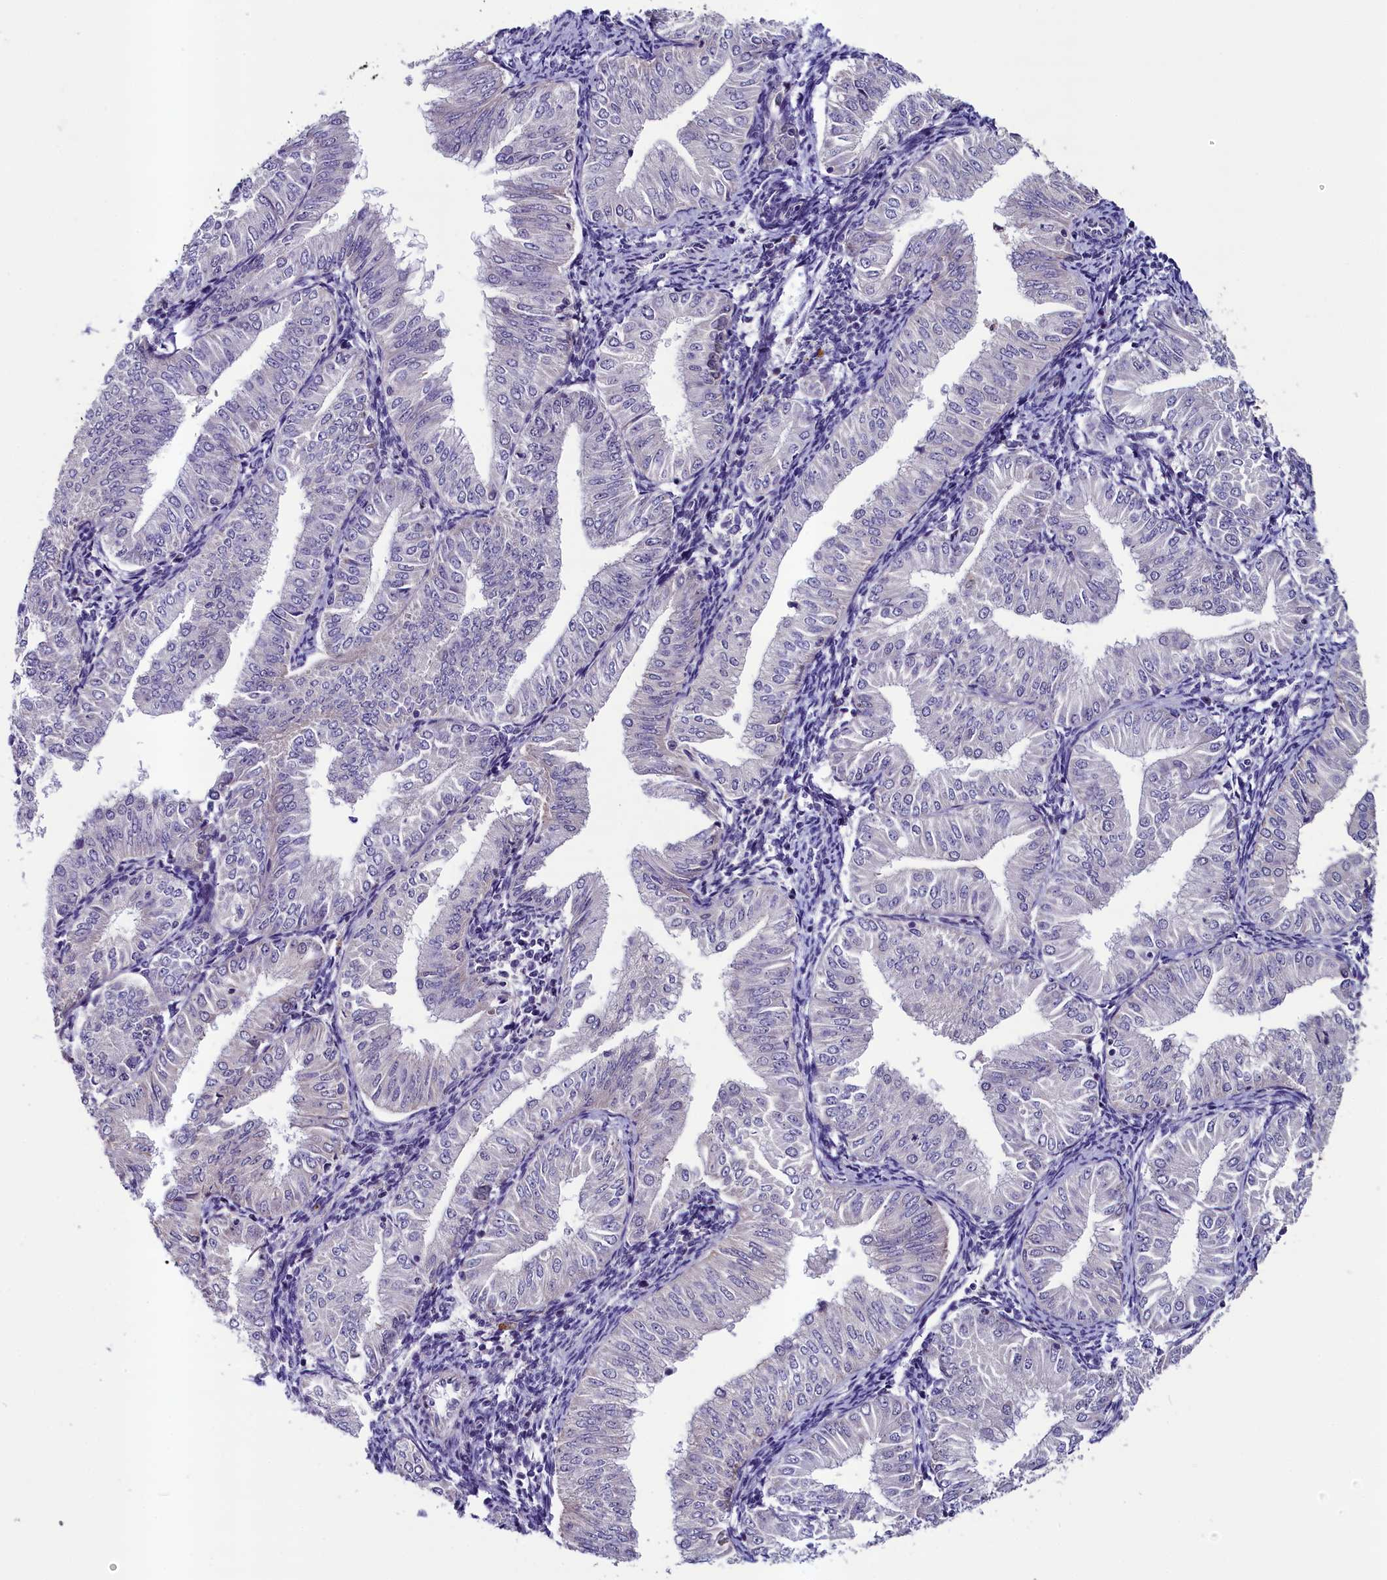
{"staining": {"intensity": "negative", "quantity": "none", "location": "none"}, "tissue": "endometrial cancer", "cell_type": "Tumor cells", "image_type": "cancer", "snomed": [{"axis": "morphology", "description": "Normal tissue, NOS"}, {"axis": "morphology", "description": "Adenocarcinoma, NOS"}, {"axis": "topography", "description": "Endometrium"}], "caption": "Endometrial cancer stained for a protein using immunohistochemistry (IHC) shows no staining tumor cells.", "gene": "SCD5", "patient": {"sex": "female", "age": 53}}